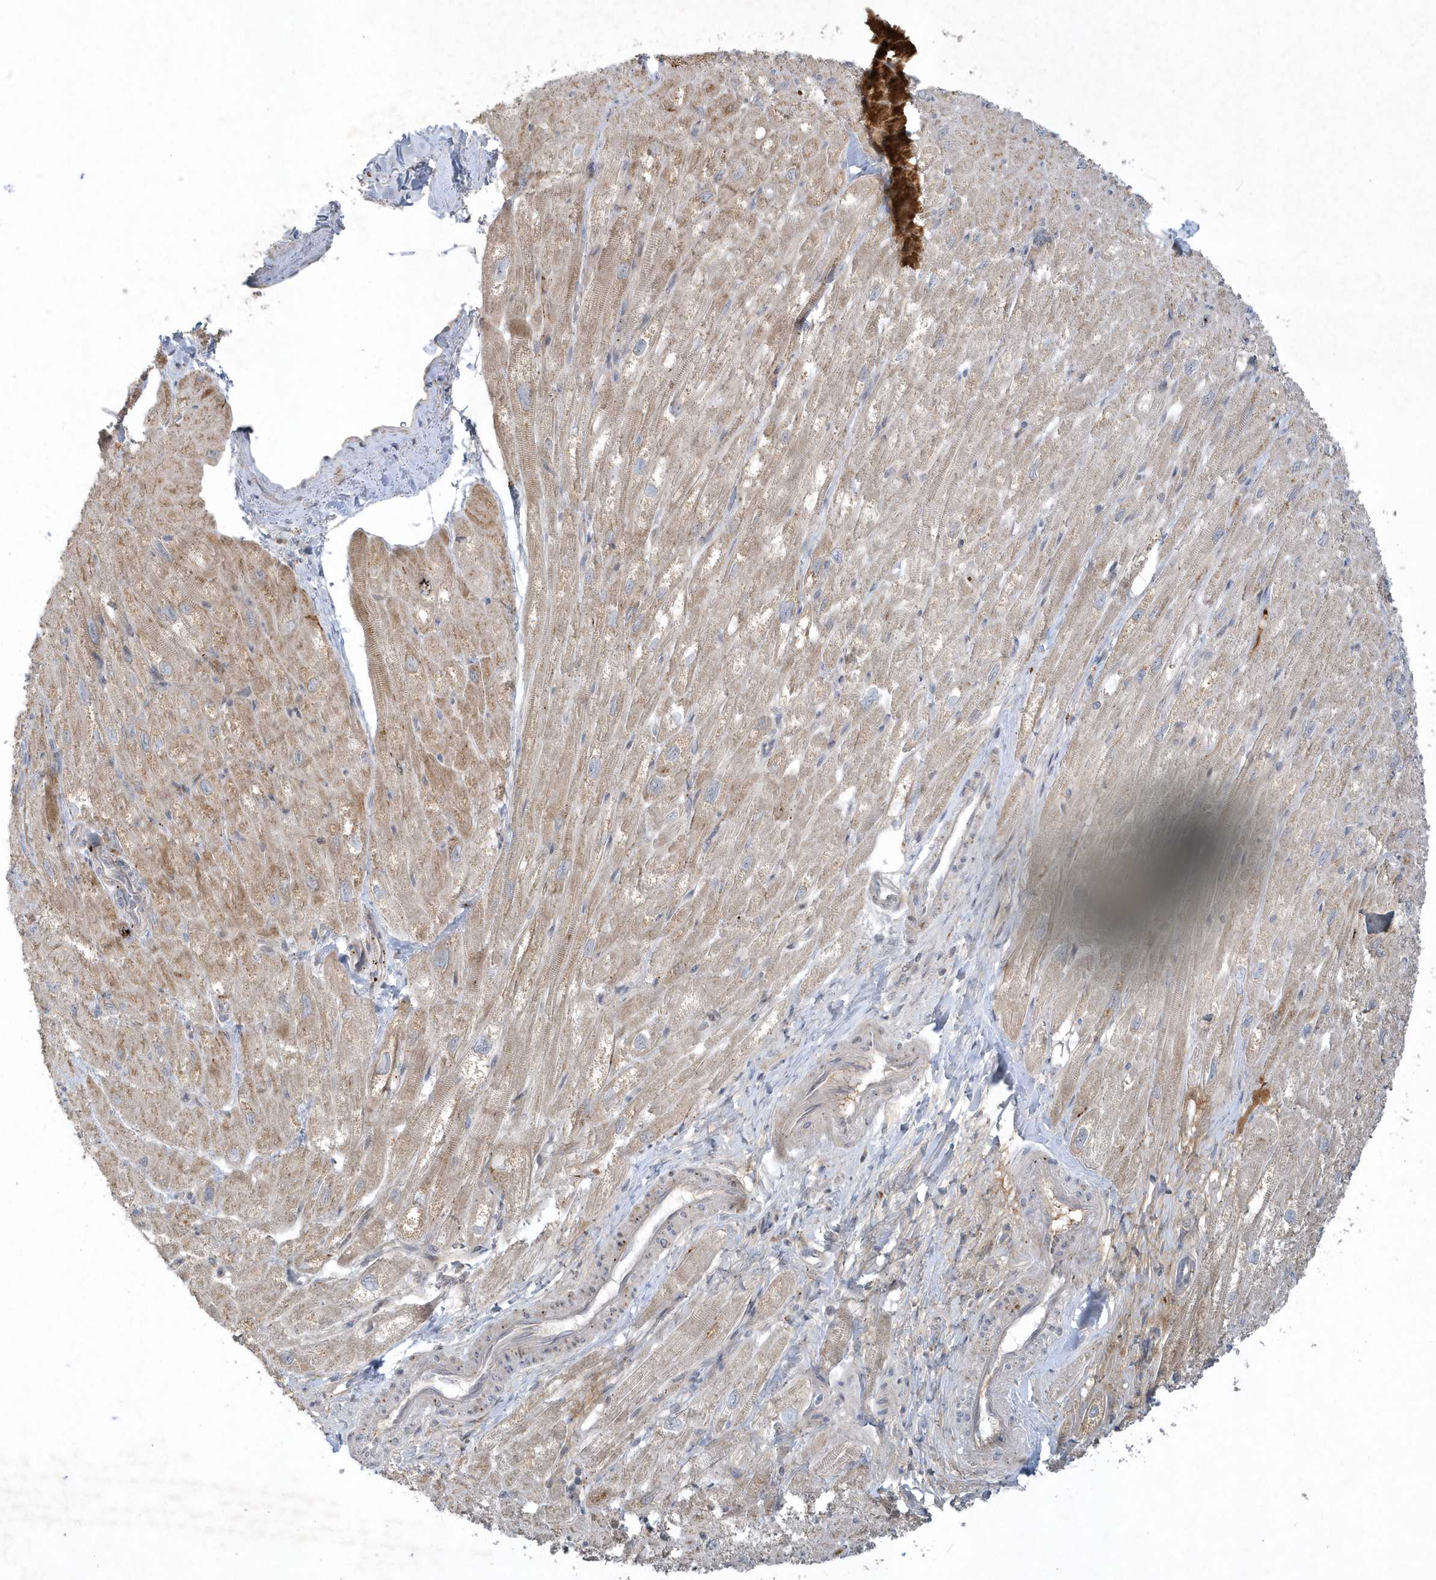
{"staining": {"intensity": "moderate", "quantity": ">75%", "location": "cytoplasmic/membranous"}, "tissue": "heart muscle", "cell_type": "Cardiomyocytes", "image_type": "normal", "snomed": [{"axis": "morphology", "description": "Normal tissue, NOS"}, {"axis": "topography", "description": "Heart"}], "caption": "This is an image of immunohistochemistry (IHC) staining of unremarkable heart muscle, which shows moderate positivity in the cytoplasmic/membranous of cardiomyocytes.", "gene": "THG1L", "patient": {"sex": "male", "age": 50}}